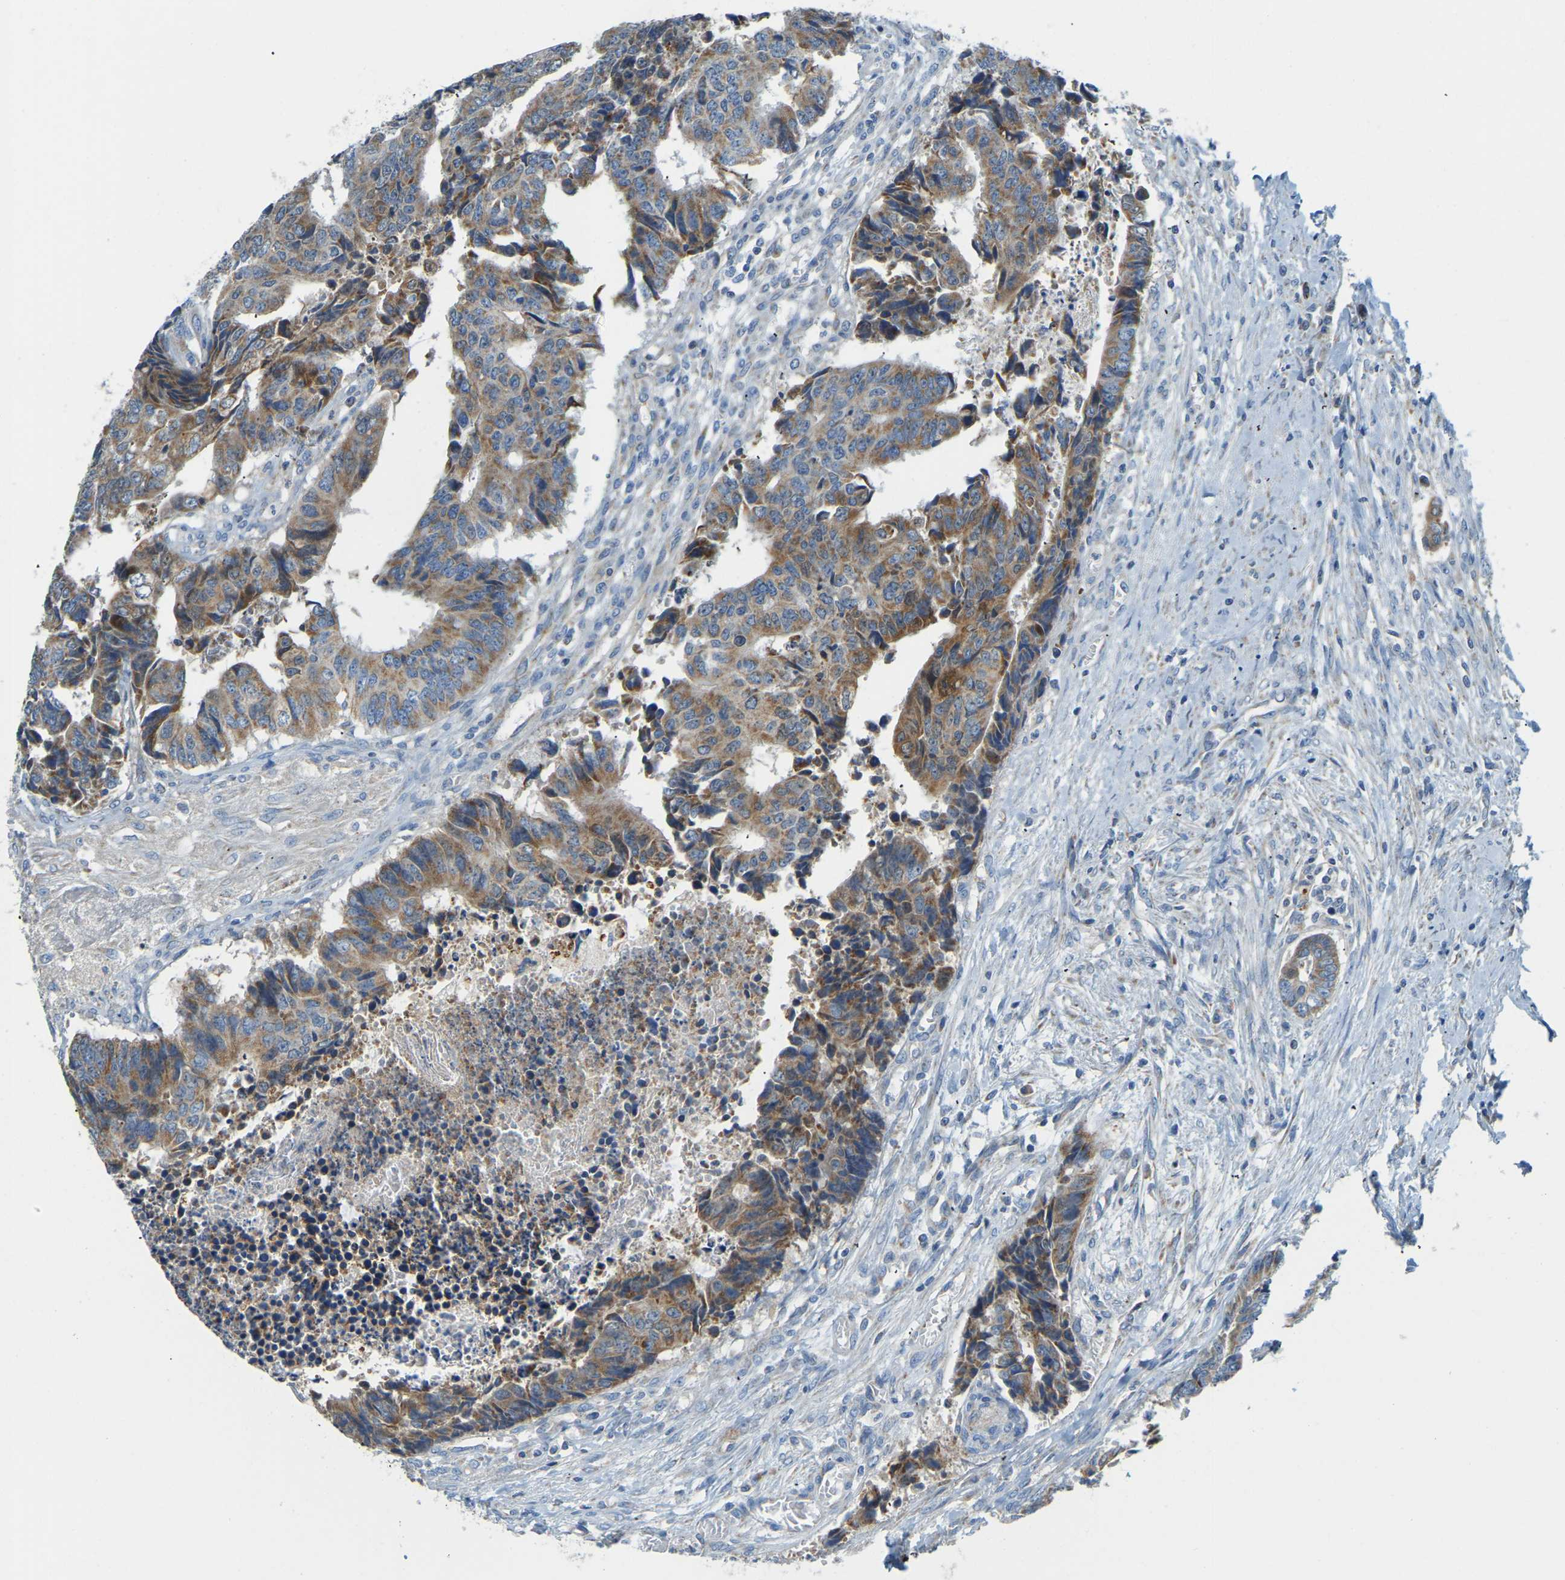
{"staining": {"intensity": "moderate", "quantity": "25%-75%", "location": "cytoplasmic/membranous"}, "tissue": "colorectal cancer", "cell_type": "Tumor cells", "image_type": "cancer", "snomed": [{"axis": "morphology", "description": "Adenocarcinoma, NOS"}, {"axis": "topography", "description": "Rectum"}], "caption": "Human colorectal cancer stained with a protein marker exhibits moderate staining in tumor cells.", "gene": "GDA", "patient": {"sex": "male", "age": 84}}